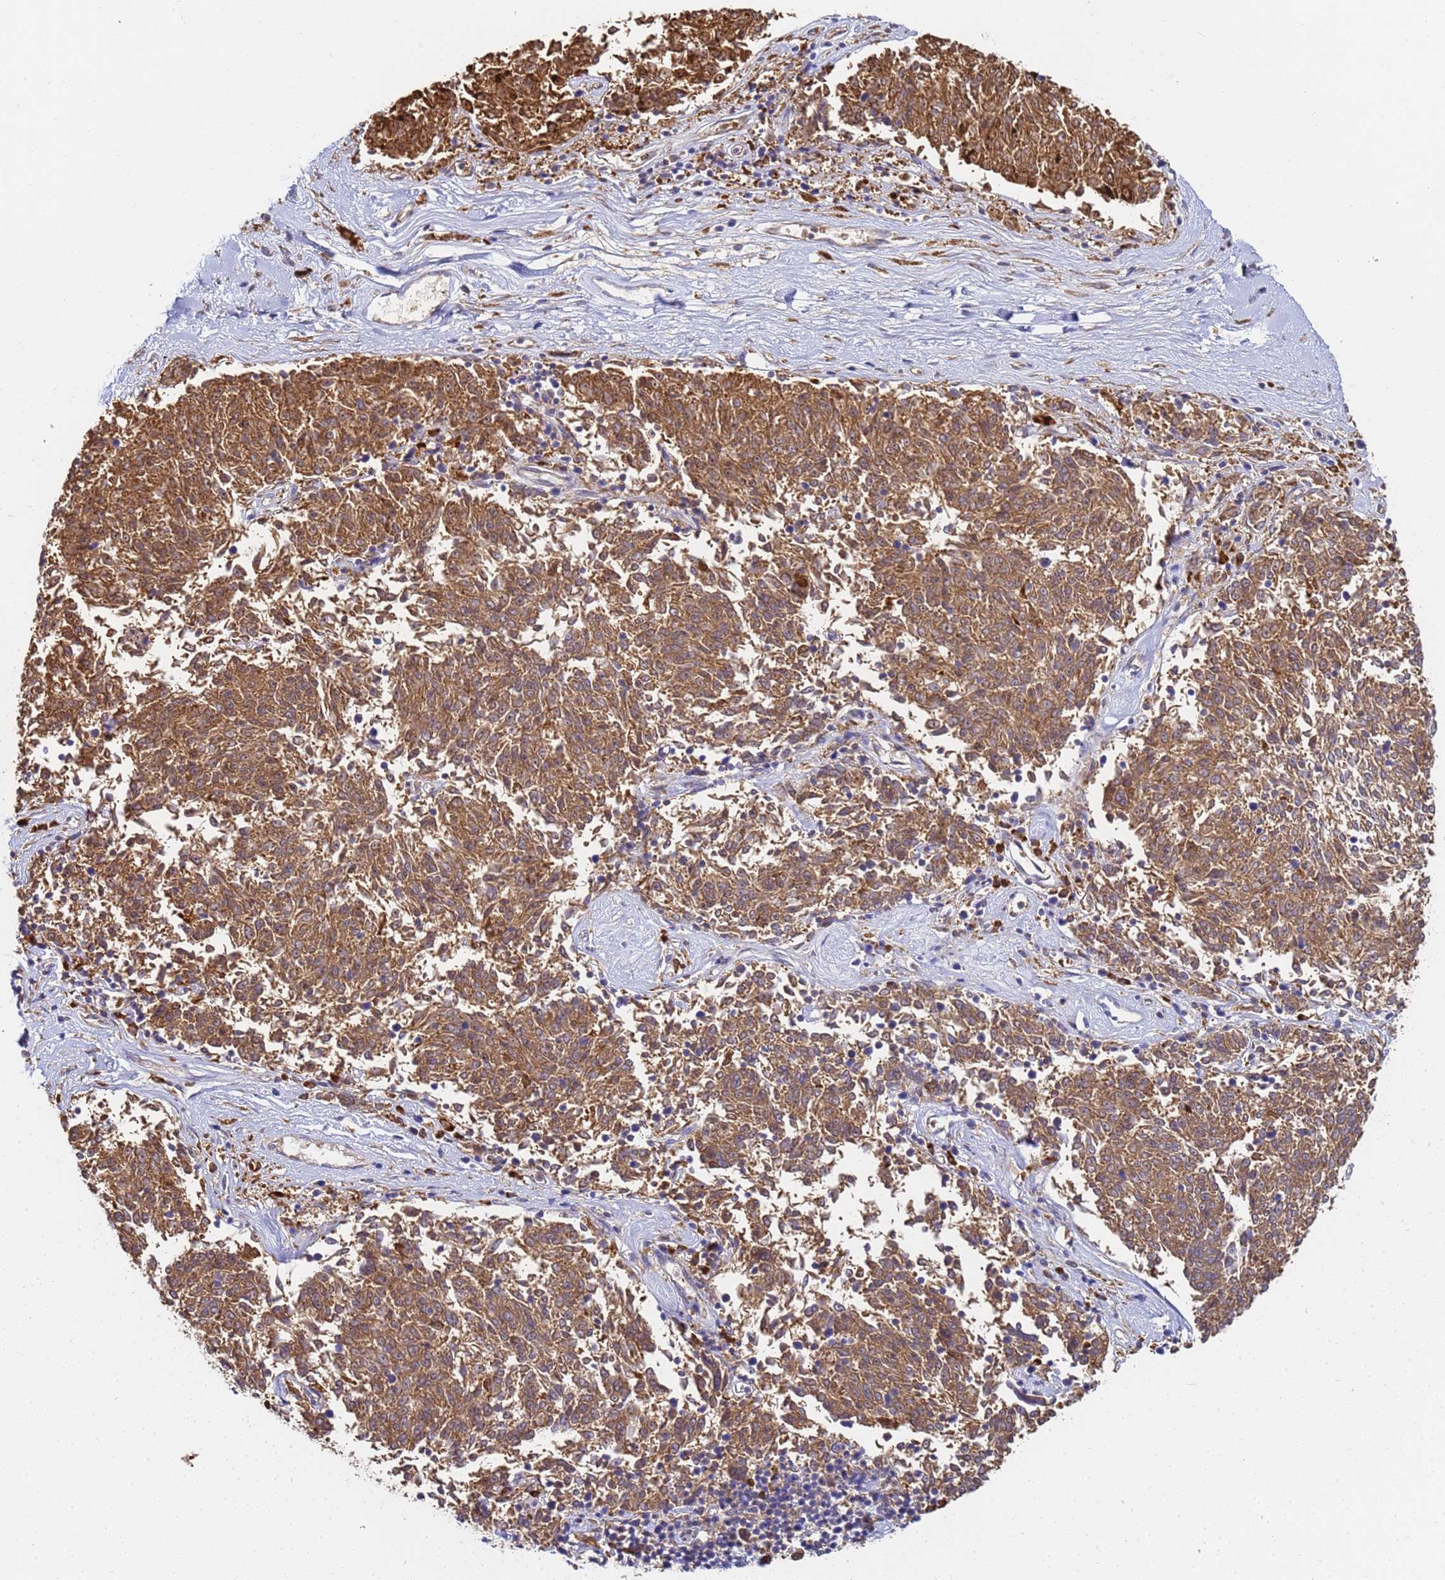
{"staining": {"intensity": "moderate", "quantity": ">75%", "location": "cytoplasmic/membranous"}, "tissue": "melanoma", "cell_type": "Tumor cells", "image_type": "cancer", "snomed": [{"axis": "morphology", "description": "Malignant melanoma, NOS"}, {"axis": "topography", "description": "Skin"}], "caption": "This is a micrograph of immunohistochemistry (IHC) staining of melanoma, which shows moderate expression in the cytoplasmic/membranous of tumor cells.", "gene": "NME1-NME2", "patient": {"sex": "female", "age": 72}}